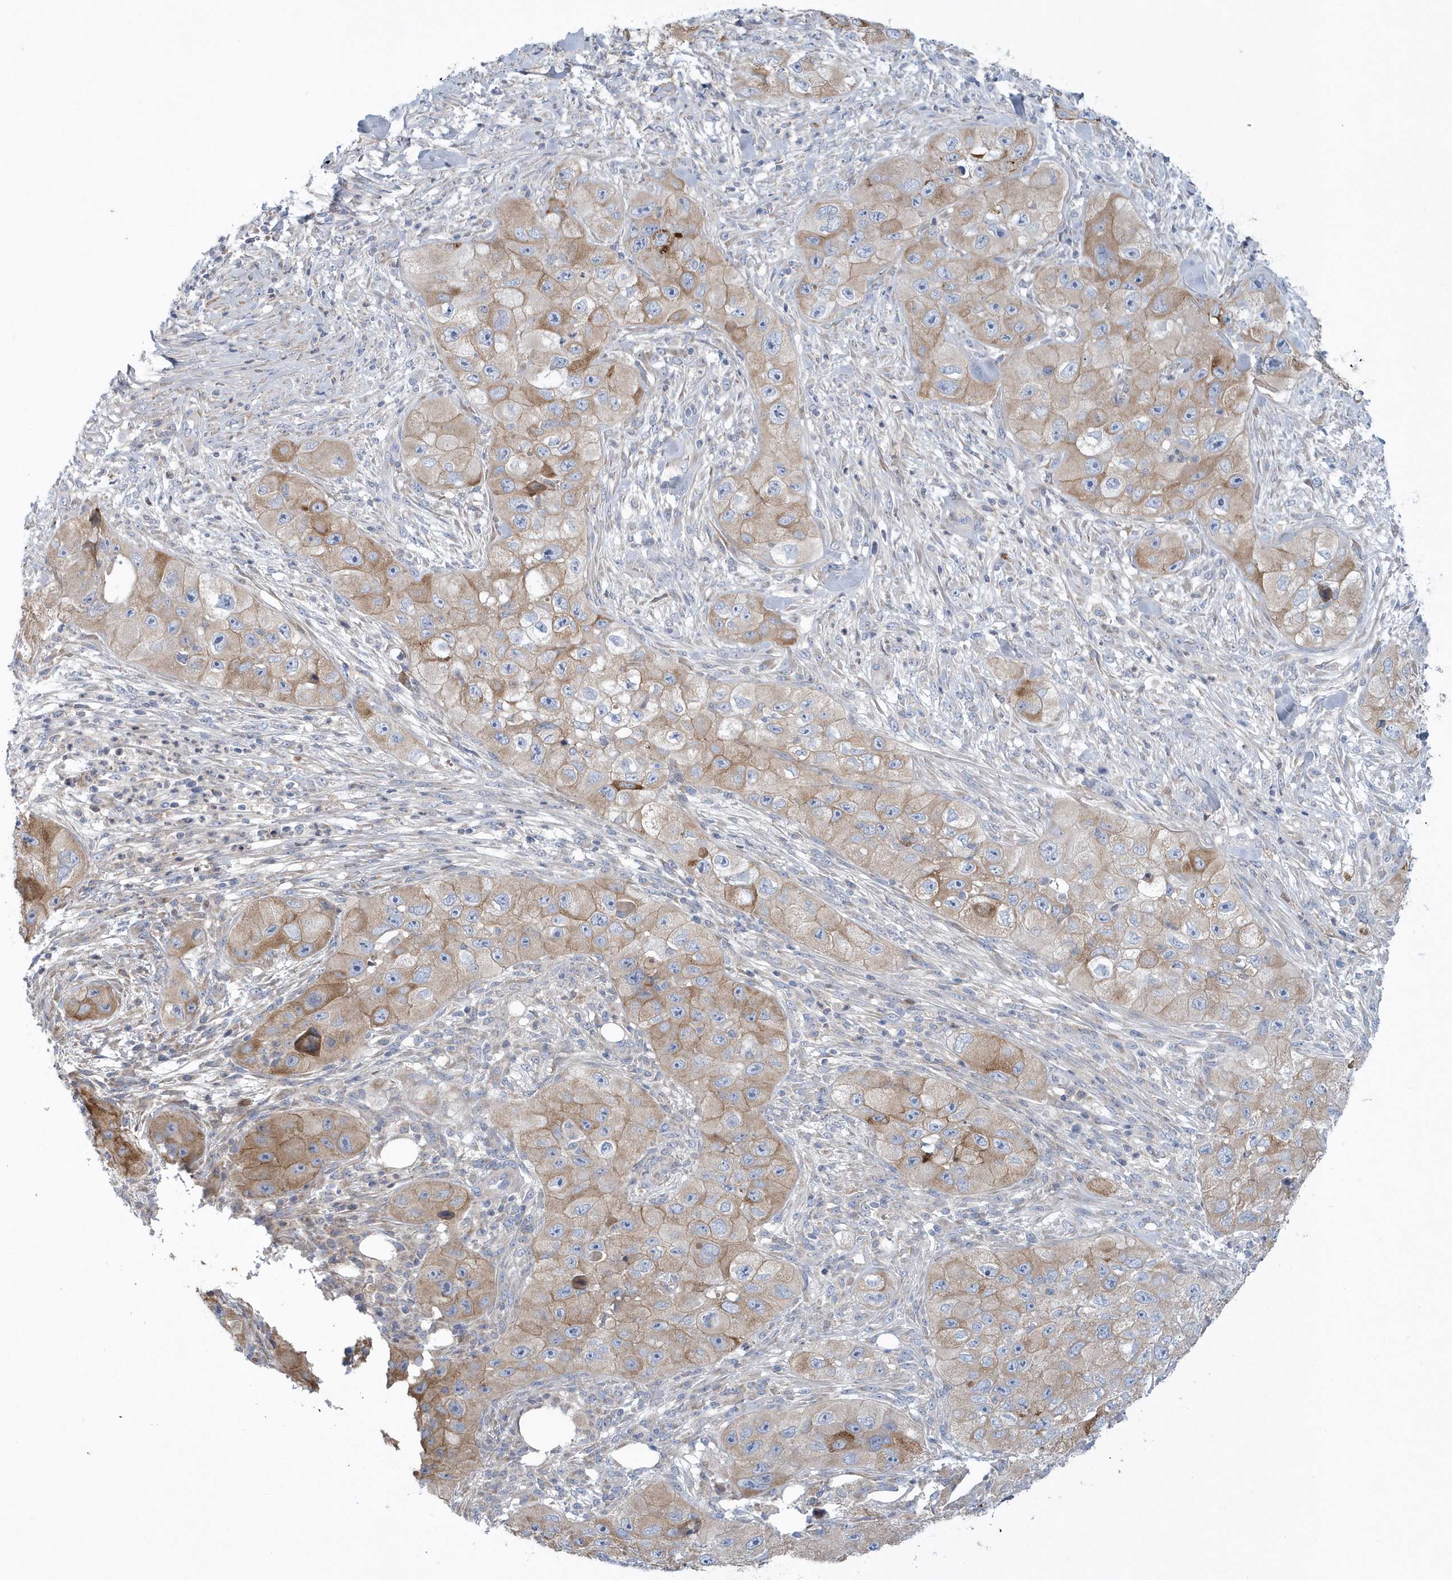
{"staining": {"intensity": "moderate", "quantity": ">75%", "location": "cytoplasmic/membranous"}, "tissue": "skin cancer", "cell_type": "Tumor cells", "image_type": "cancer", "snomed": [{"axis": "morphology", "description": "Squamous cell carcinoma, NOS"}, {"axis": "topography", "description": "Skin"}, {"axis": "topography", "description": "Subcutis"}], "caption": "High-magnification brightfield microscopy of skin cancer (squamous cell carcinoma) stained with DAB (brown) and counterstained with hematoxylin (blue). tumor cells exhibit moderate cytoplasmic/membranous staining is appreciated in about>75% of cells. (DAB = brown stain, brightfield microscopy at high magnification).", "gene": "SPATA18", "patient": {"sex": "male", "age": 73}}